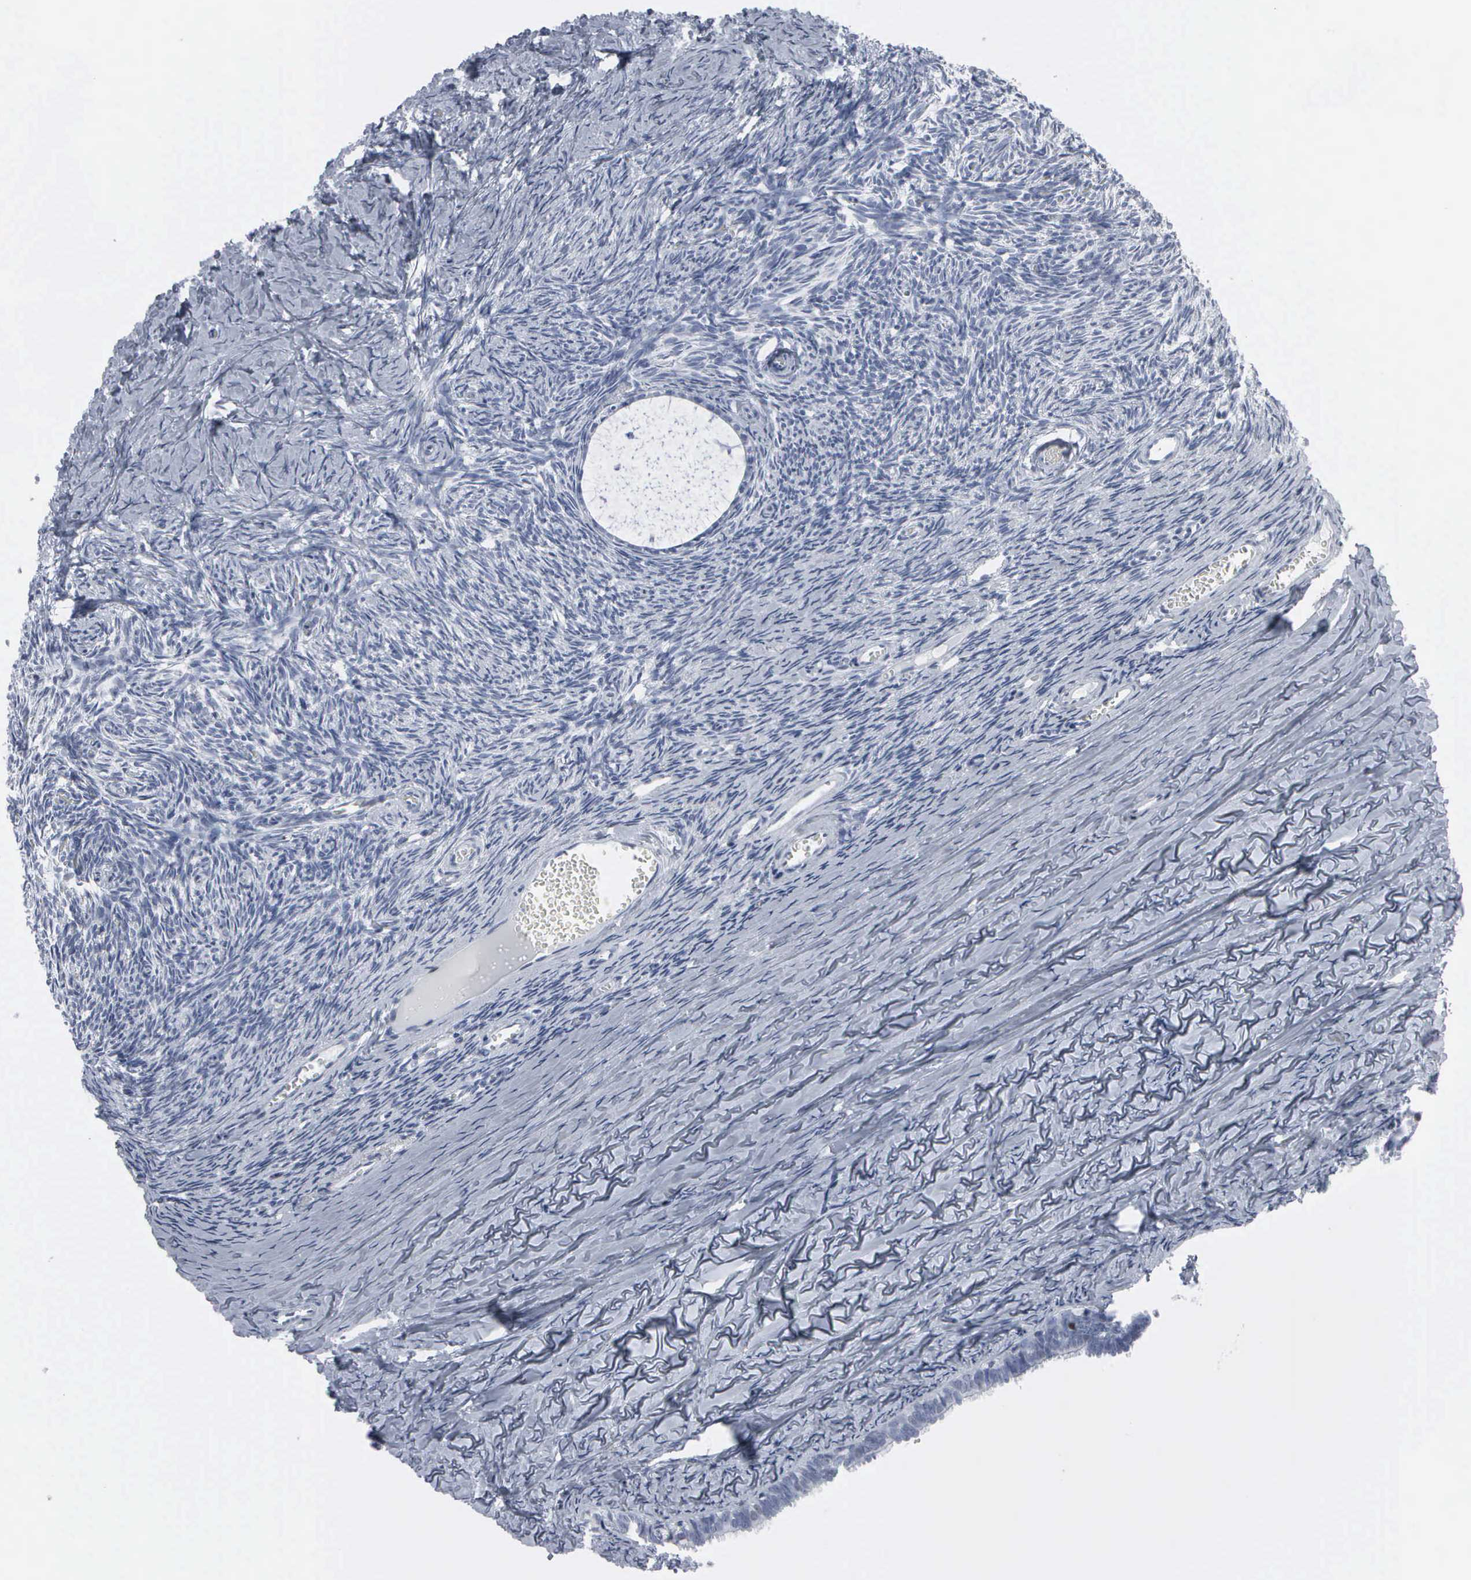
{"staining": {"intensity": "negative", "quantity": "none", "location": "none"}, "tissue": "ovary", "cell_type": "Follicle cells", "image_type": "normal", "snomed": [{"axis": "morphology", "description": "Normal tissue, NOS"}, {"axis": "topography", "description": "Ovary"}], "caption": "High power microscopy image of an immunohistochemistry (IHC) photomicrograph of unremarkable ovary, revealing no significant expression in follicle cells. (DAB (3,3'-diaminobenzidine) immunohistochemistry with hematoxylin counter stain).", "gene": "CCND3", "patient": {"sex": "female", "age": 59}}